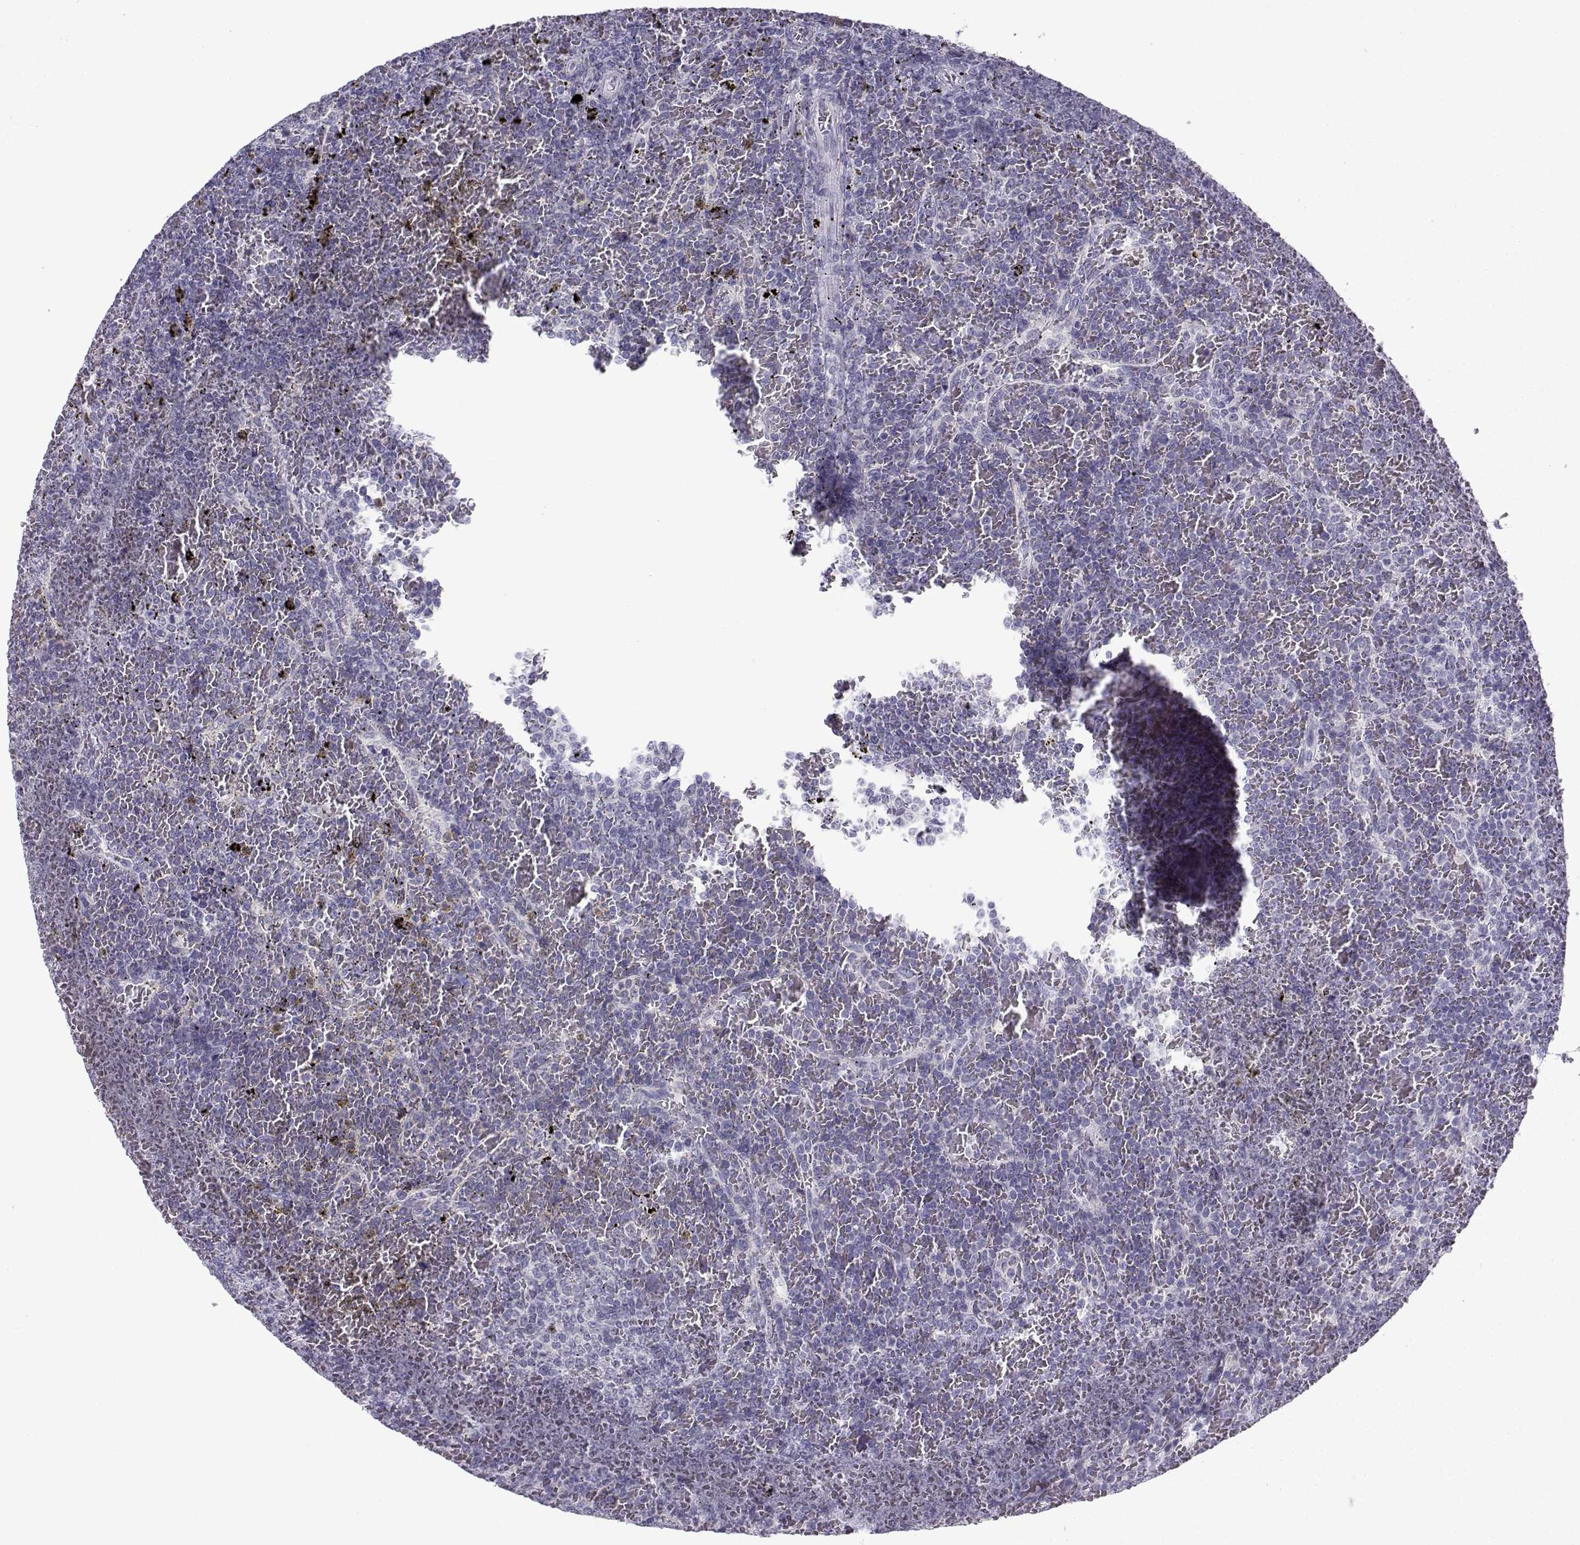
{"staining": {"intensity": "negative", "quantity": "none", "location": "none"}, "tissue": "lymphoma", "cell_type": "Tumor cells", "image_type": "cancer", "snomed": [{"axis": "morphology", "description": "Malignant lymphoma, non-Hodgkin's type, Low grade"}, {"axis": "topography", "description": "Spleen"}], "caption": "There is no significant staining in tumor cells of lymphoma. (DAB immunohistochemistry (IHC), high magnification).", "gene": "FAM166A", "patient": {"sex": "female", "age": 77}}